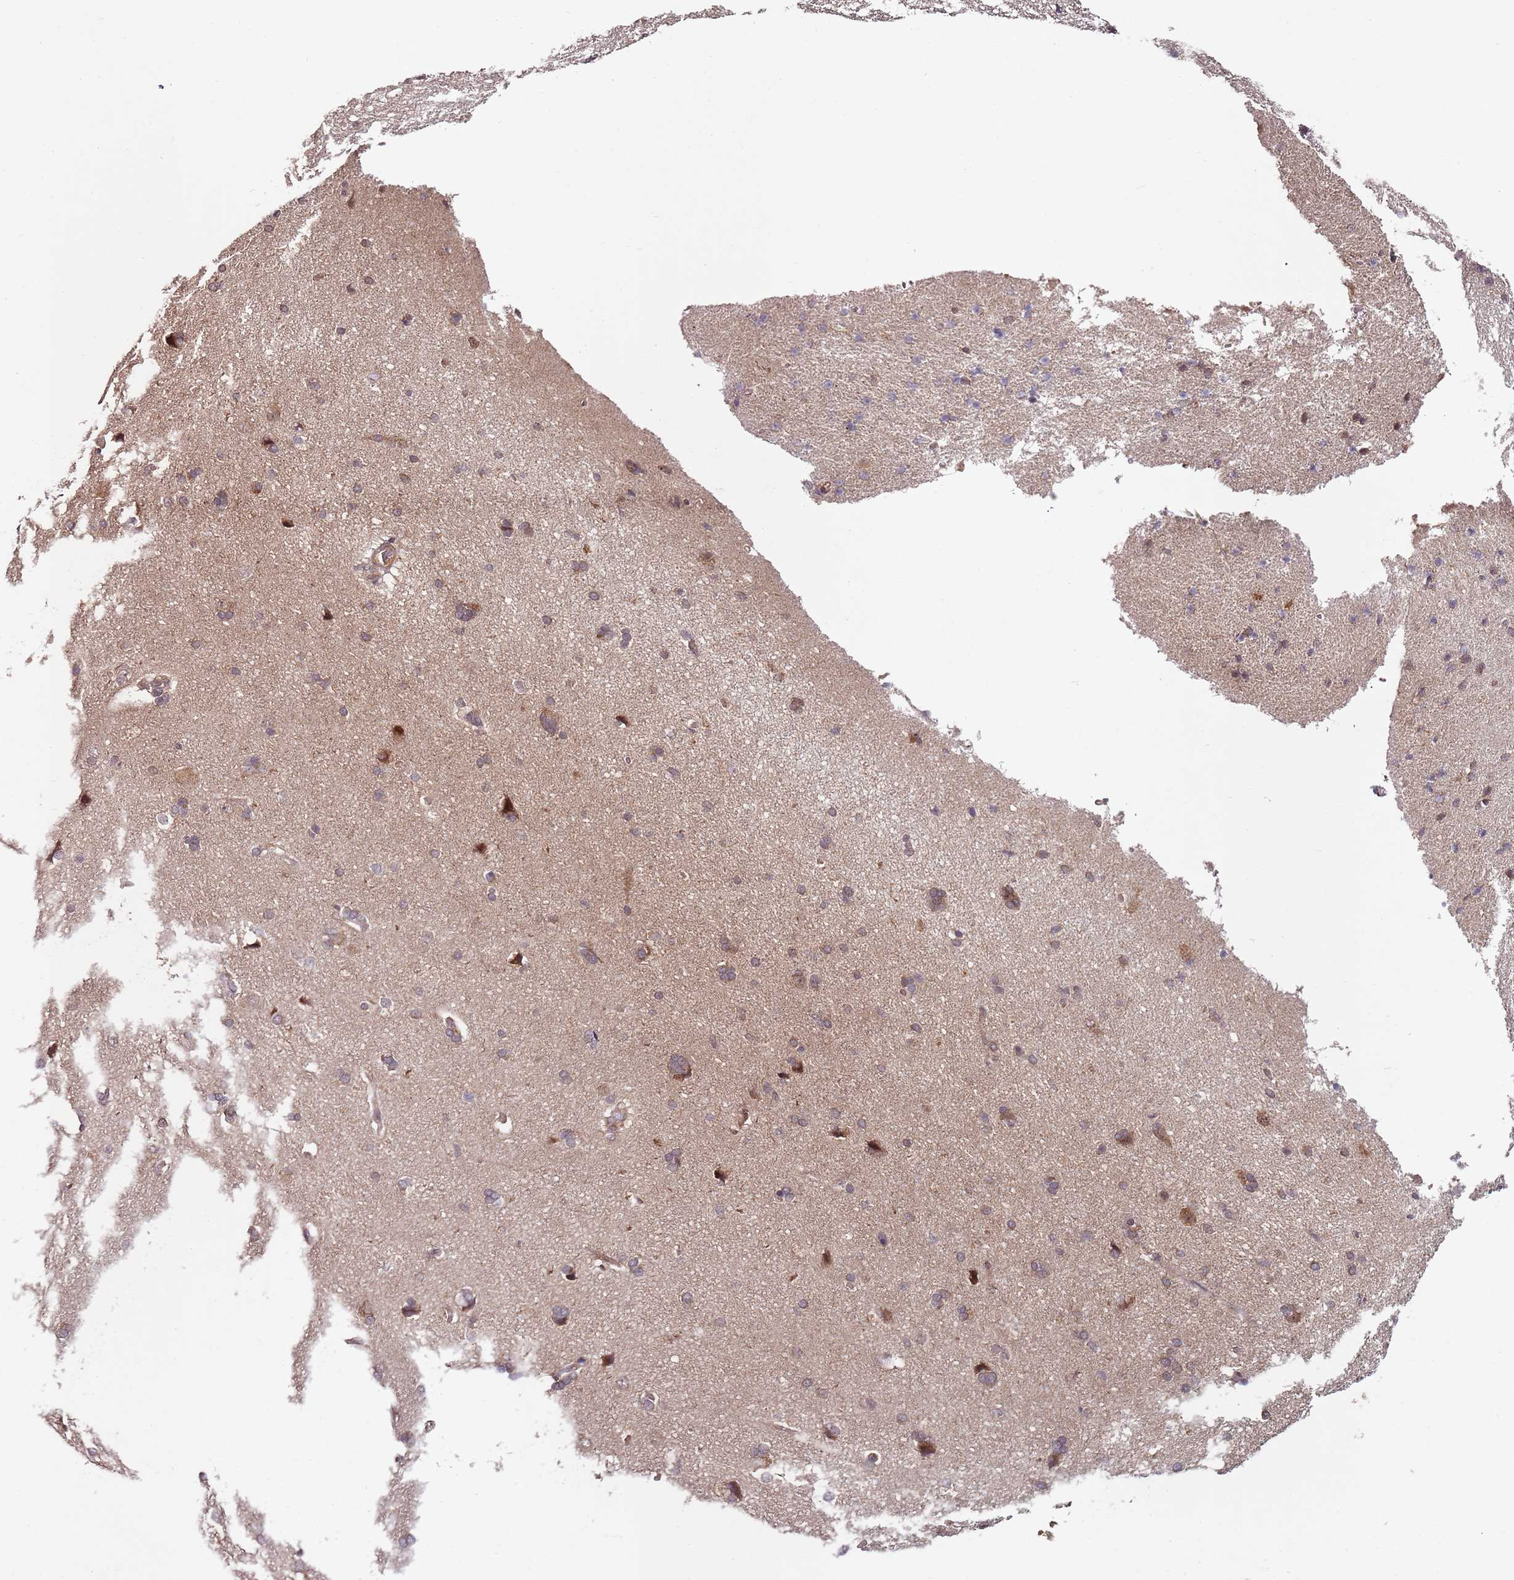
{"staining": {"intensity": "moderate", "quantity": "25%-75%", "location": "cytoplasmic/membranous"}, "tissue": "cerebral cortex", "cell_type": "Endothelial cells", "image_type": "normal", "snomed": [{"axis": "morphology", "description": "Normal tissue, NOS"}, {"axis": "topography", "description": "Cerebral cortex"}], "caption": "Immunohistochemical staining of unremarkable human cerebral cortex shows moderate cytoplasmic/membranous protein staining in about 25%-75% of endothelial cells.", "gene": "LIN37", "patient": {"sex": "male", "age": 62}}